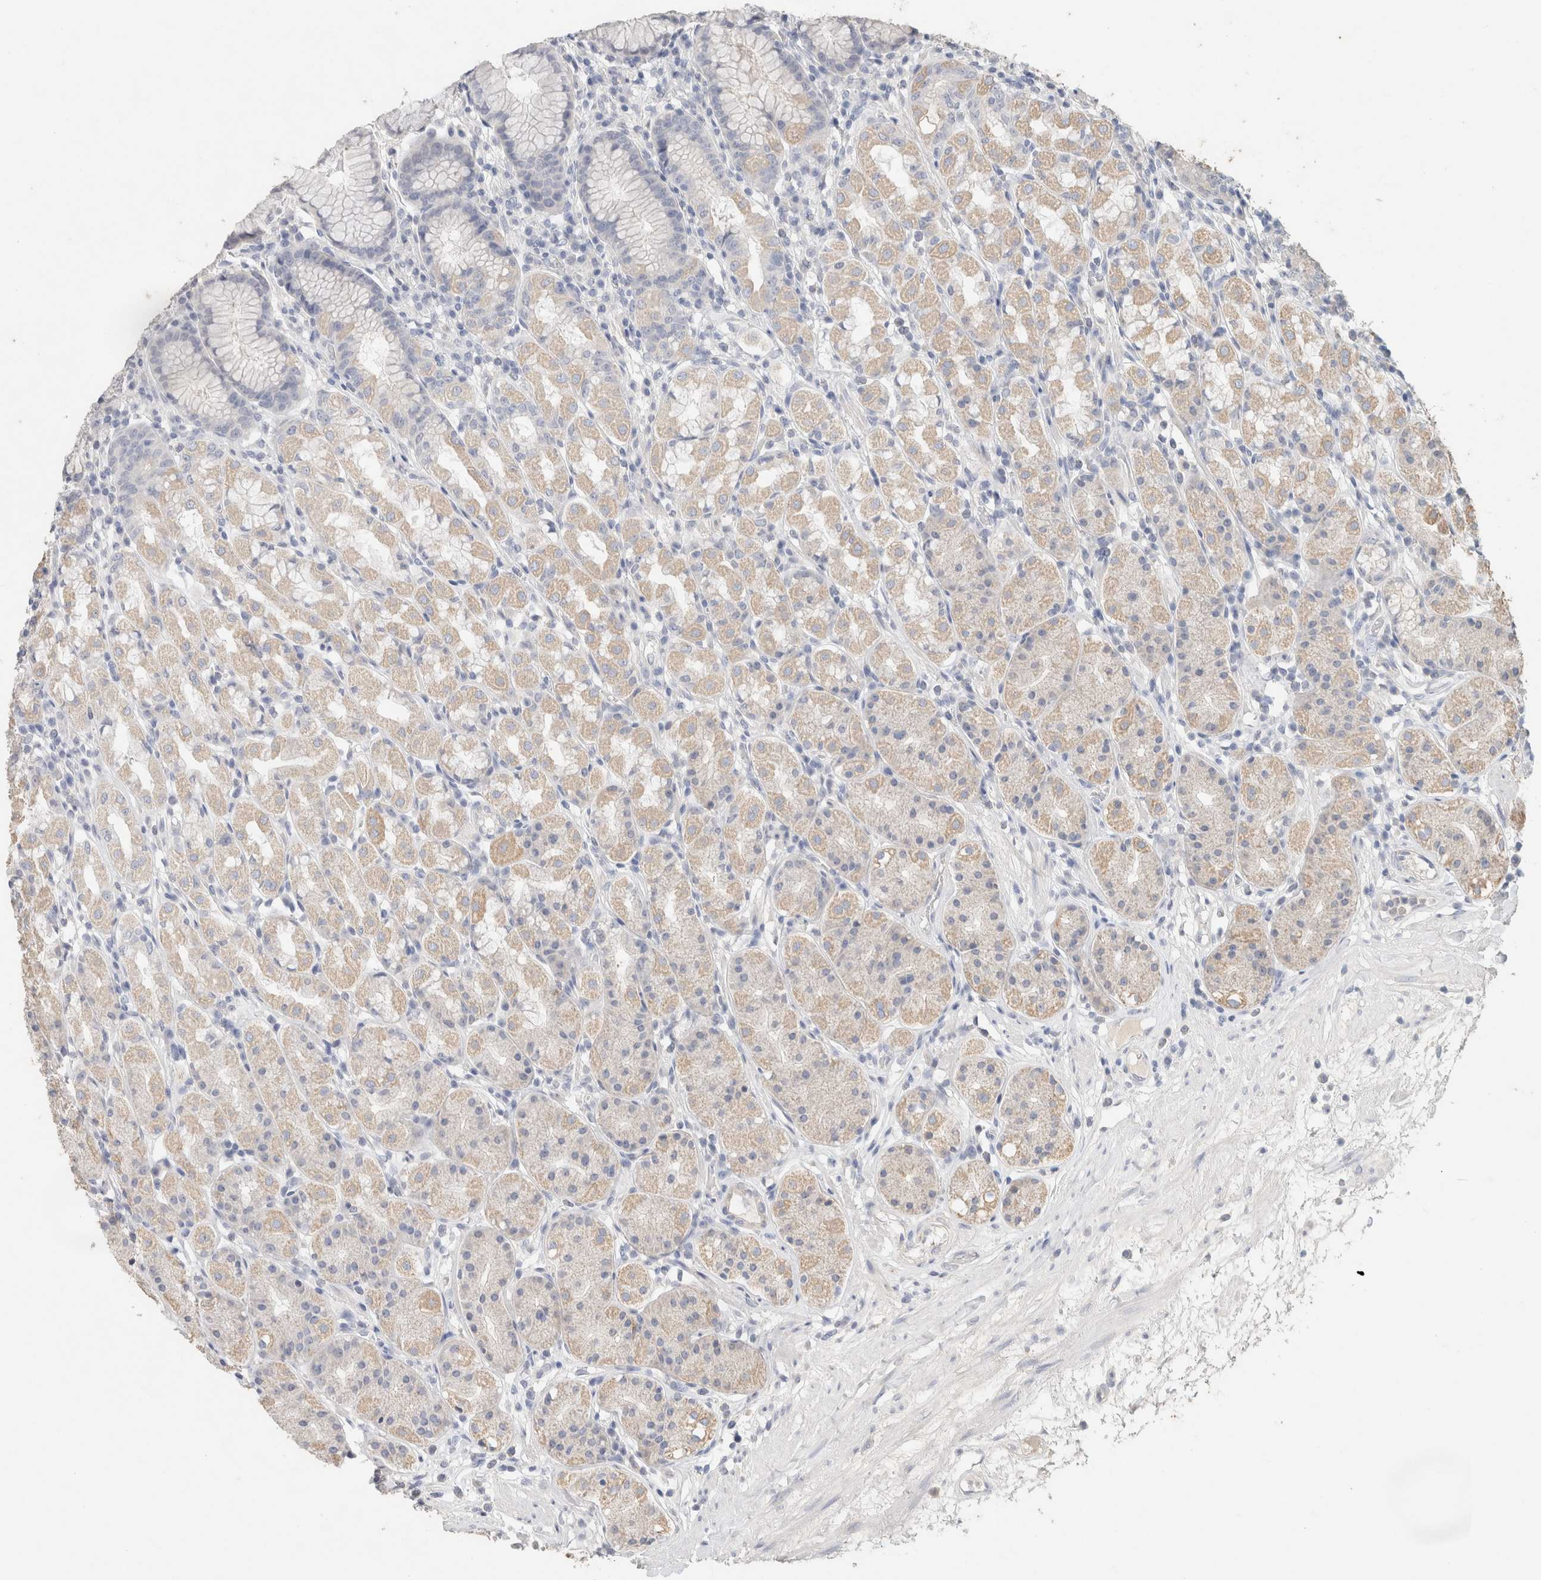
{"staining": {"intensity": "weak", "quantity": "<25%", "location": "cytoplasmic/membranous"}, "tissue": "stomach", "cell_type": "Glandular cells", "image_type": "normal", "snomed": [{"axis": "morphology", "description": "Normal tissue, NOS"}, {"axis": "topography", "description": "Stomach, lower"}], "caption": "A high-resolution histopathology image shows IHC staining of benign stomach, which exhibits no significant positivity in glandular cells. (Brightfield microscopy of DAB (3,3'-diaminobenzidine) immunohistochemistry (IHC) at high magnification).", "gene": "MPP2", "patient": {"sex": "female", "age": 56}}